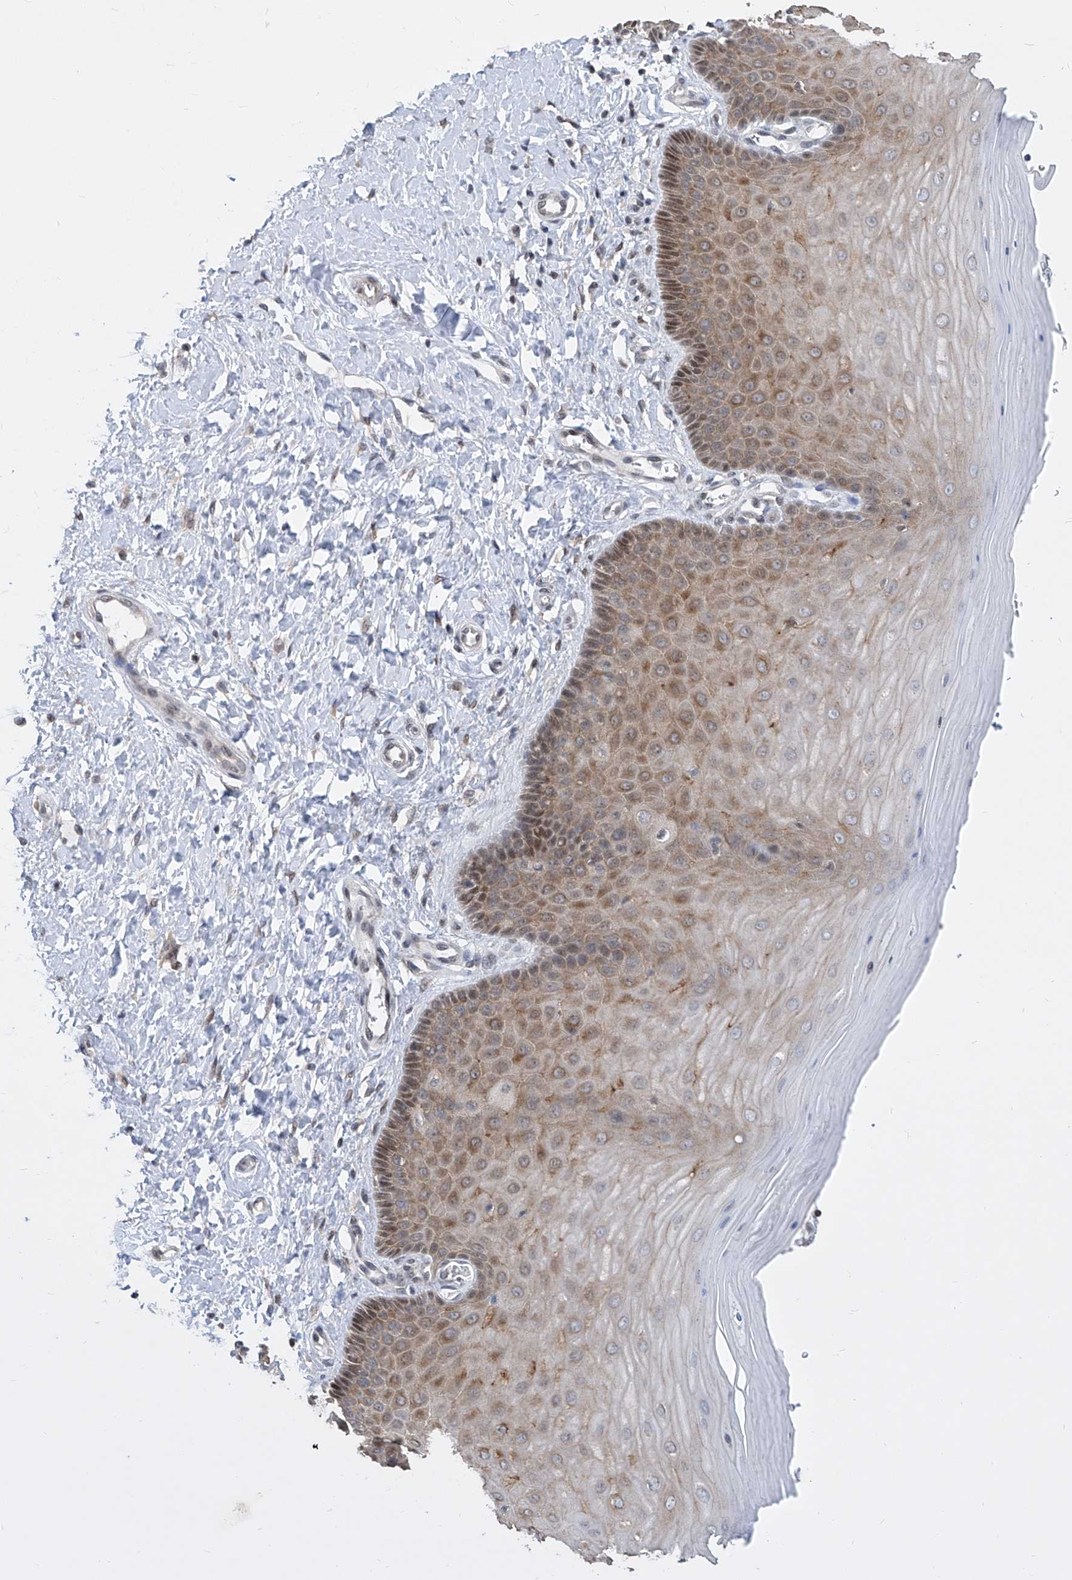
{"staining": {"intensity": "strong", "quantity": "<25%", "location": "cytoplasmic/membranous,nuclear"}, "tissue": "cervix", "cell_type": "Glandular cells", "image_type": "normal", "snomed": [{"axis": "morphology", "description": "Normal tissue, NOS"}, {"axis": "topography", "description": "Cervix"}], "caption": "Strong cytoplasmic/membranous,nuclear positivity is present in about <25% of glandular cells in unremarkable cervix.", "gene": "CETN1", "patient": {"sex": "female", "age": 55}}